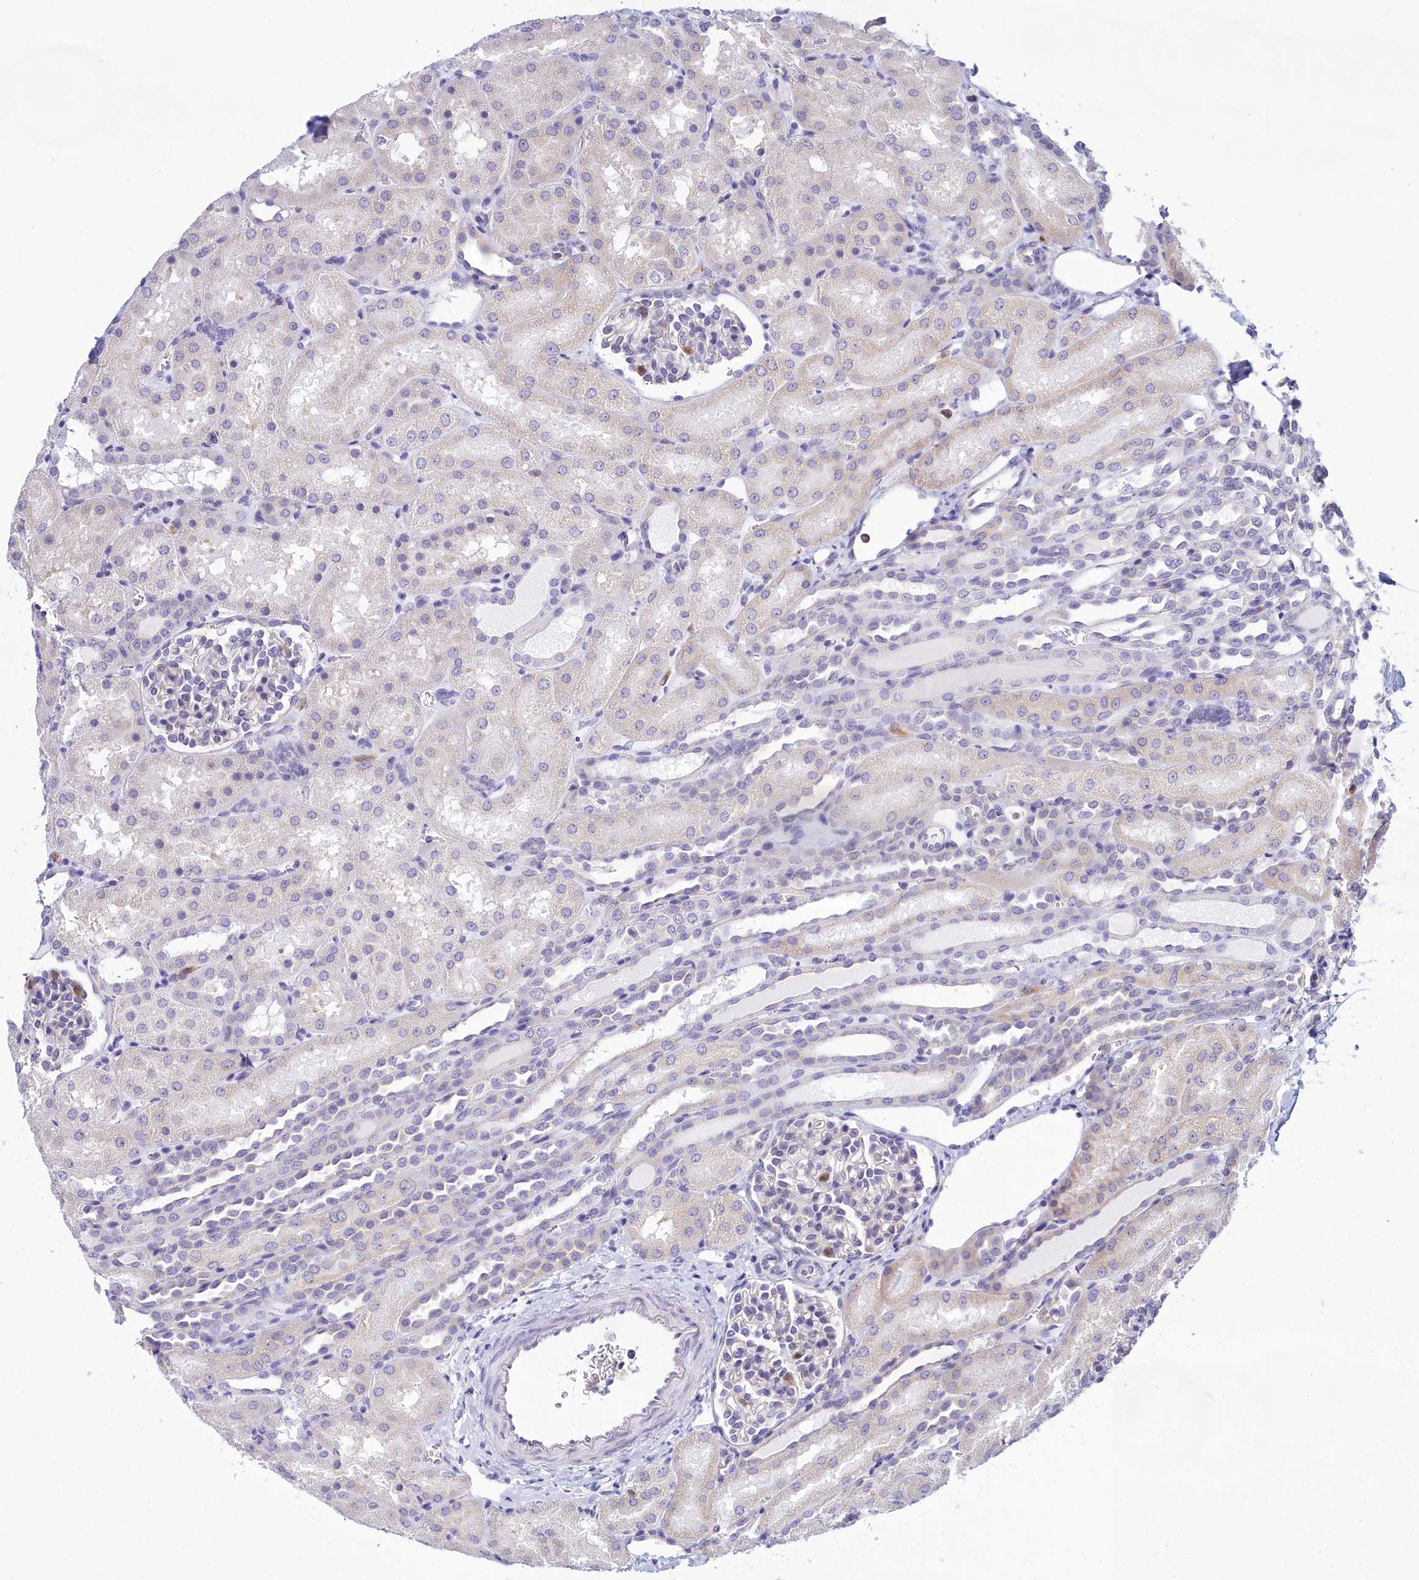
{"staining": {"intensity": "negative", "quantity": "none", "location": "none"}, "tissue": "kidney", "cell_type": "Cells in glomeruli", "image_type": "normal", "snomed": [{"axis": "morphology", "description": "Normal tissue, NOS"}, {"axis": "topography", "description": "Kidney"}], "caption": "High power microscopy image of an IHC histopathology image of normal kidney, revealing no significant staining in cells in glomeruli. (Stains: DAB immunohistochemistry with hematoxylin counter stain, Microscopy: brightfield microscopy at high magnification).", "gene": "HM13", "patient": {"sex": "male", "age": 1}}